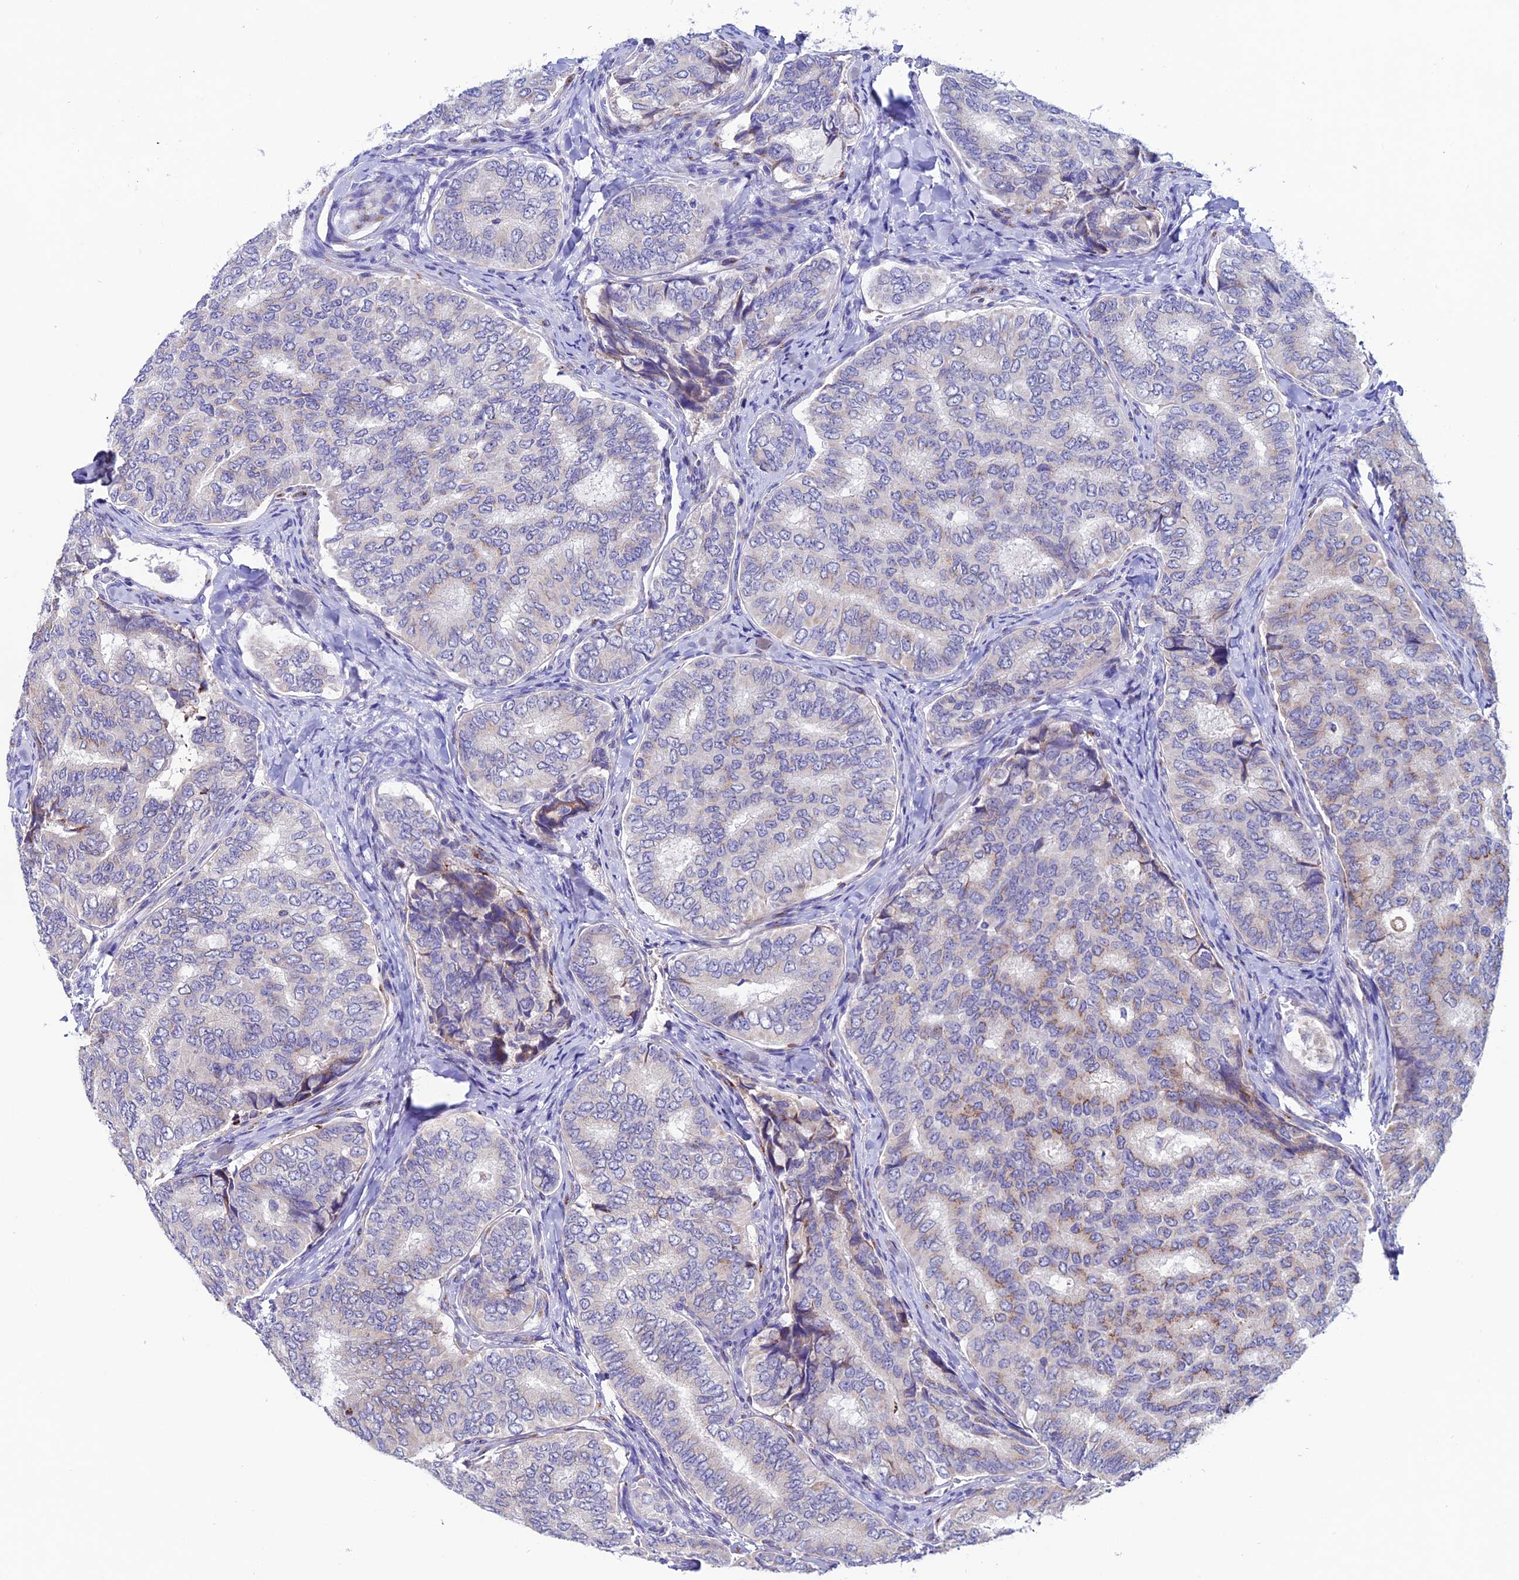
{"staining": {"intensity": "weak", "quantity": "<25%", "location": "cytoplasmic/membranous"}, "tissue": "thyroid cancer", "cell_type": "Tumor cells", "image_type": "cancer", "snomed": [{"axis": "morphology", "description": "Papillary adenocarcinoma, NOS"}, {"axis": "topography", "description": "Thyroid gland"}], "caption": "Immunohistochemistry (IHC) image of thyroid cancer stained for a protein (brown), which exhibits no staining in tumor cells.", "gene": "OR51Q1", "patient": {"sex": "female", "age": 35}}